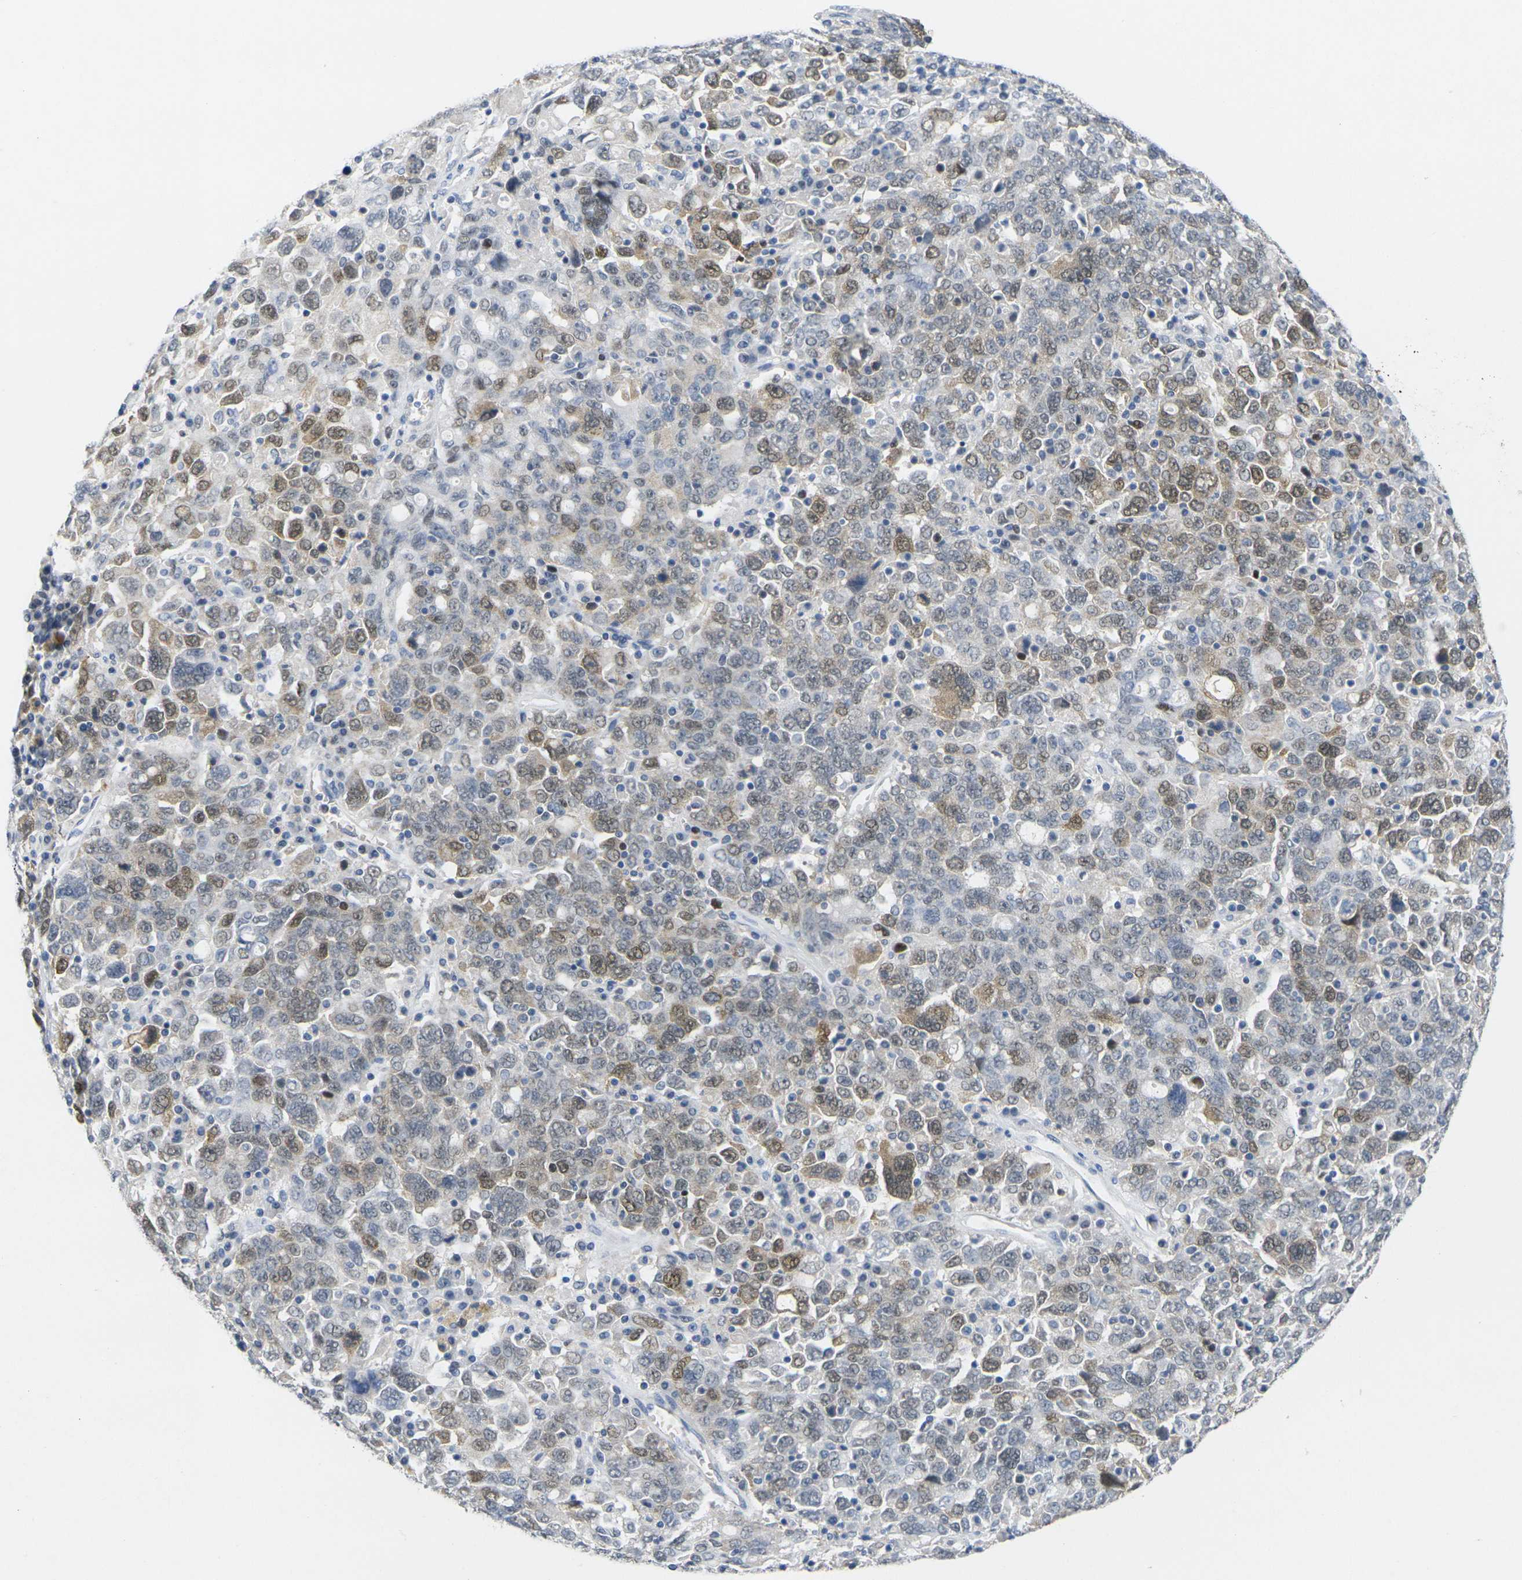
{"staining": {"intensity": "moderate", "quantity": "25%-75%", "location": "nuclear"}, "tissue": "ovarian cancer", "cell_type": "Tumor cells", "image_type": "cancer", "snomed": [{"axis": "morphology", "description": "Carcinoma, endometroid"}, {"axis": "topography", "description": "Ovary"}], "caption": "Tumor cells demonstrate moderate nuclear positivity in about 25%-75% of cells in endometroid carcinoma (ovarian).", "gene": "CDK2", "patient": {"sex": "female", "age": 62}}